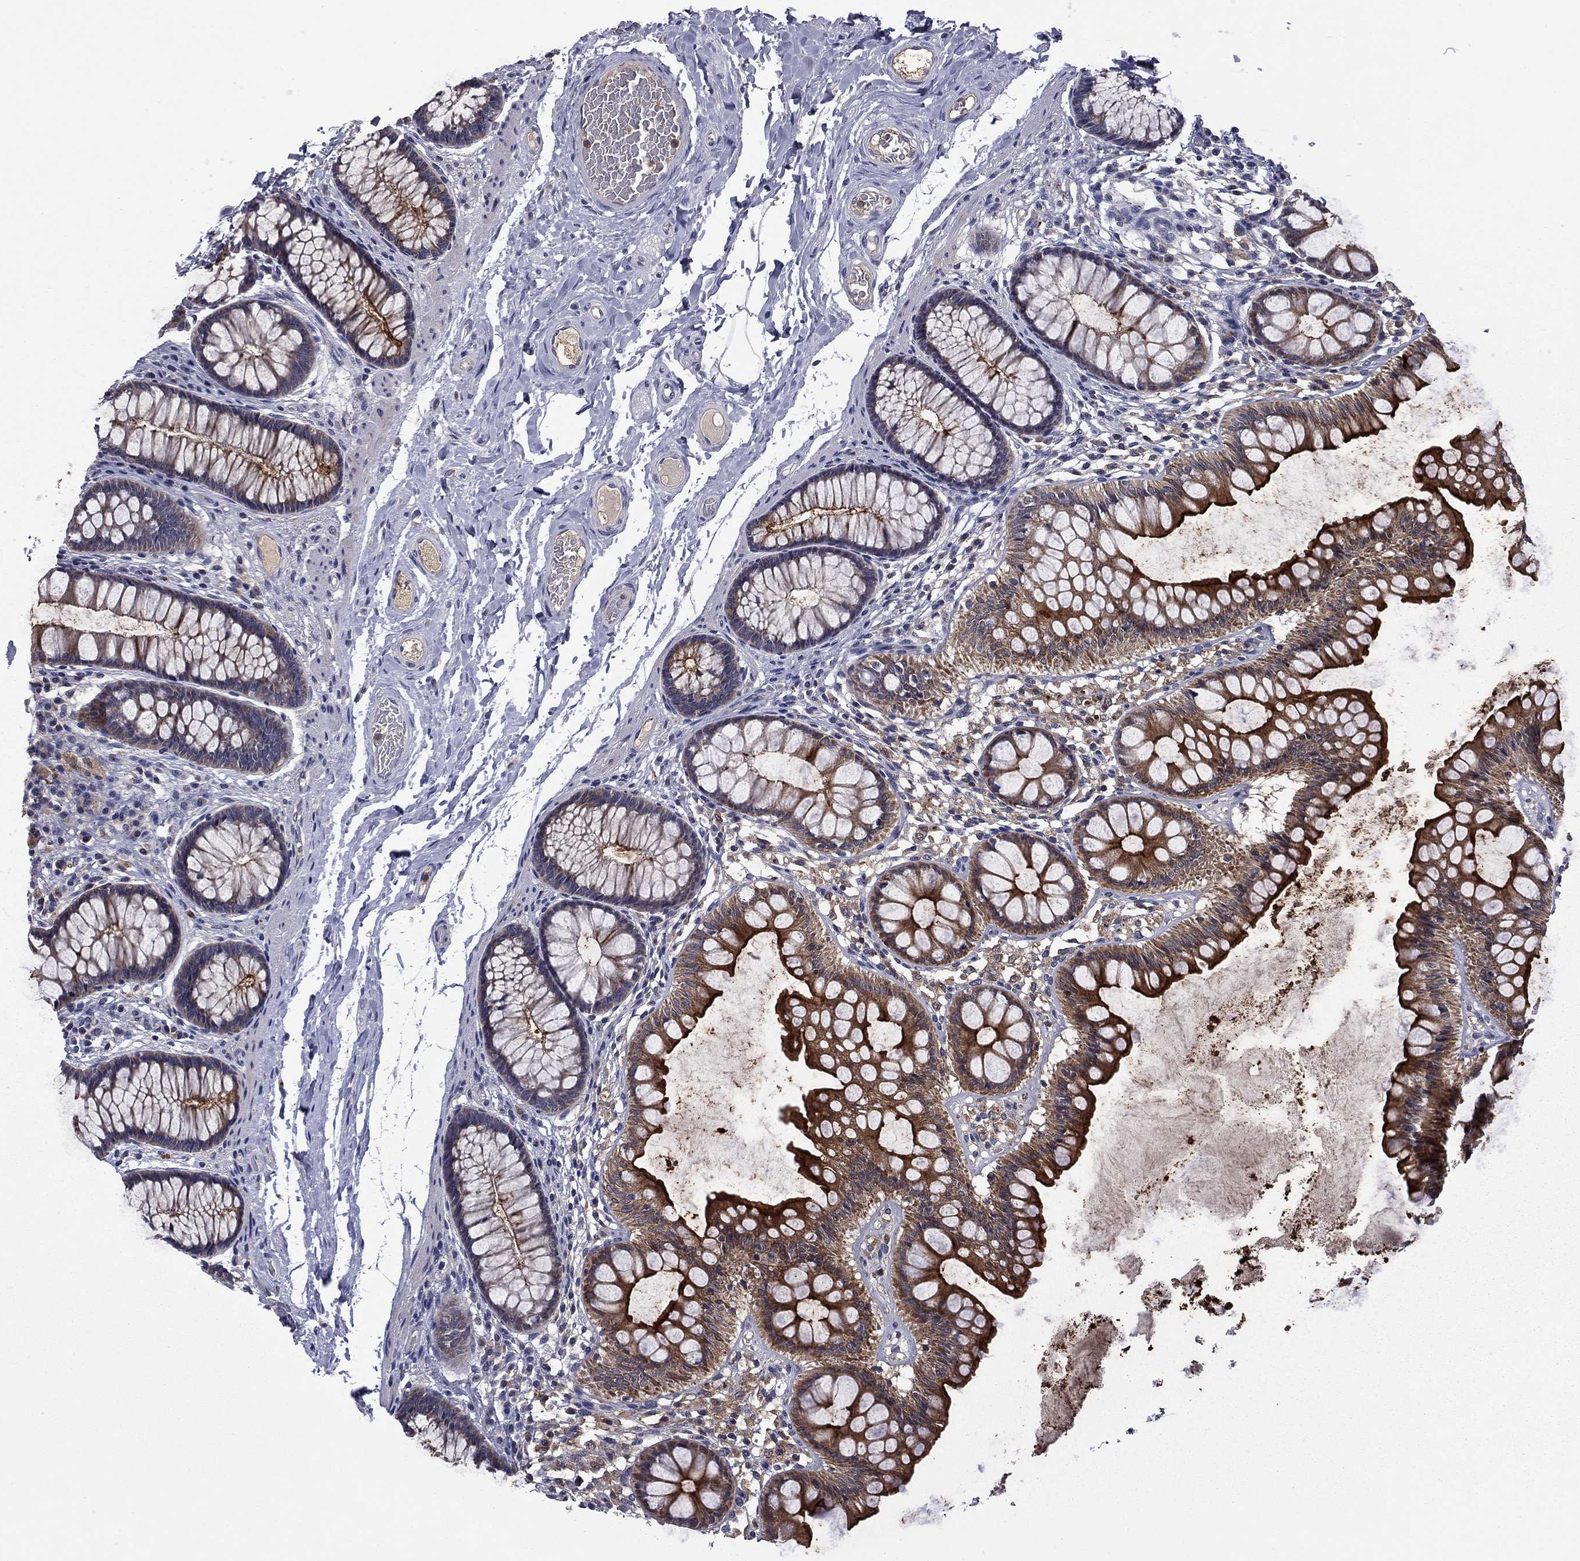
{"staining": {"intensity": "negative", "quantity": "none", "location": "none"}, "tissue": "colon", "cell_type": "Endothelial cells", "image_type": "normal", "snomed": [{"axis": "morphology", "description": "Normal tissue, NOS"}, {"axis": "topography", "description": "Colon"}], "caption": "Image shows no protein positivity in endothelial cells of normal colon.", "gene": "CEACAM7", "patient": {"sex": "female", "age": 65}}